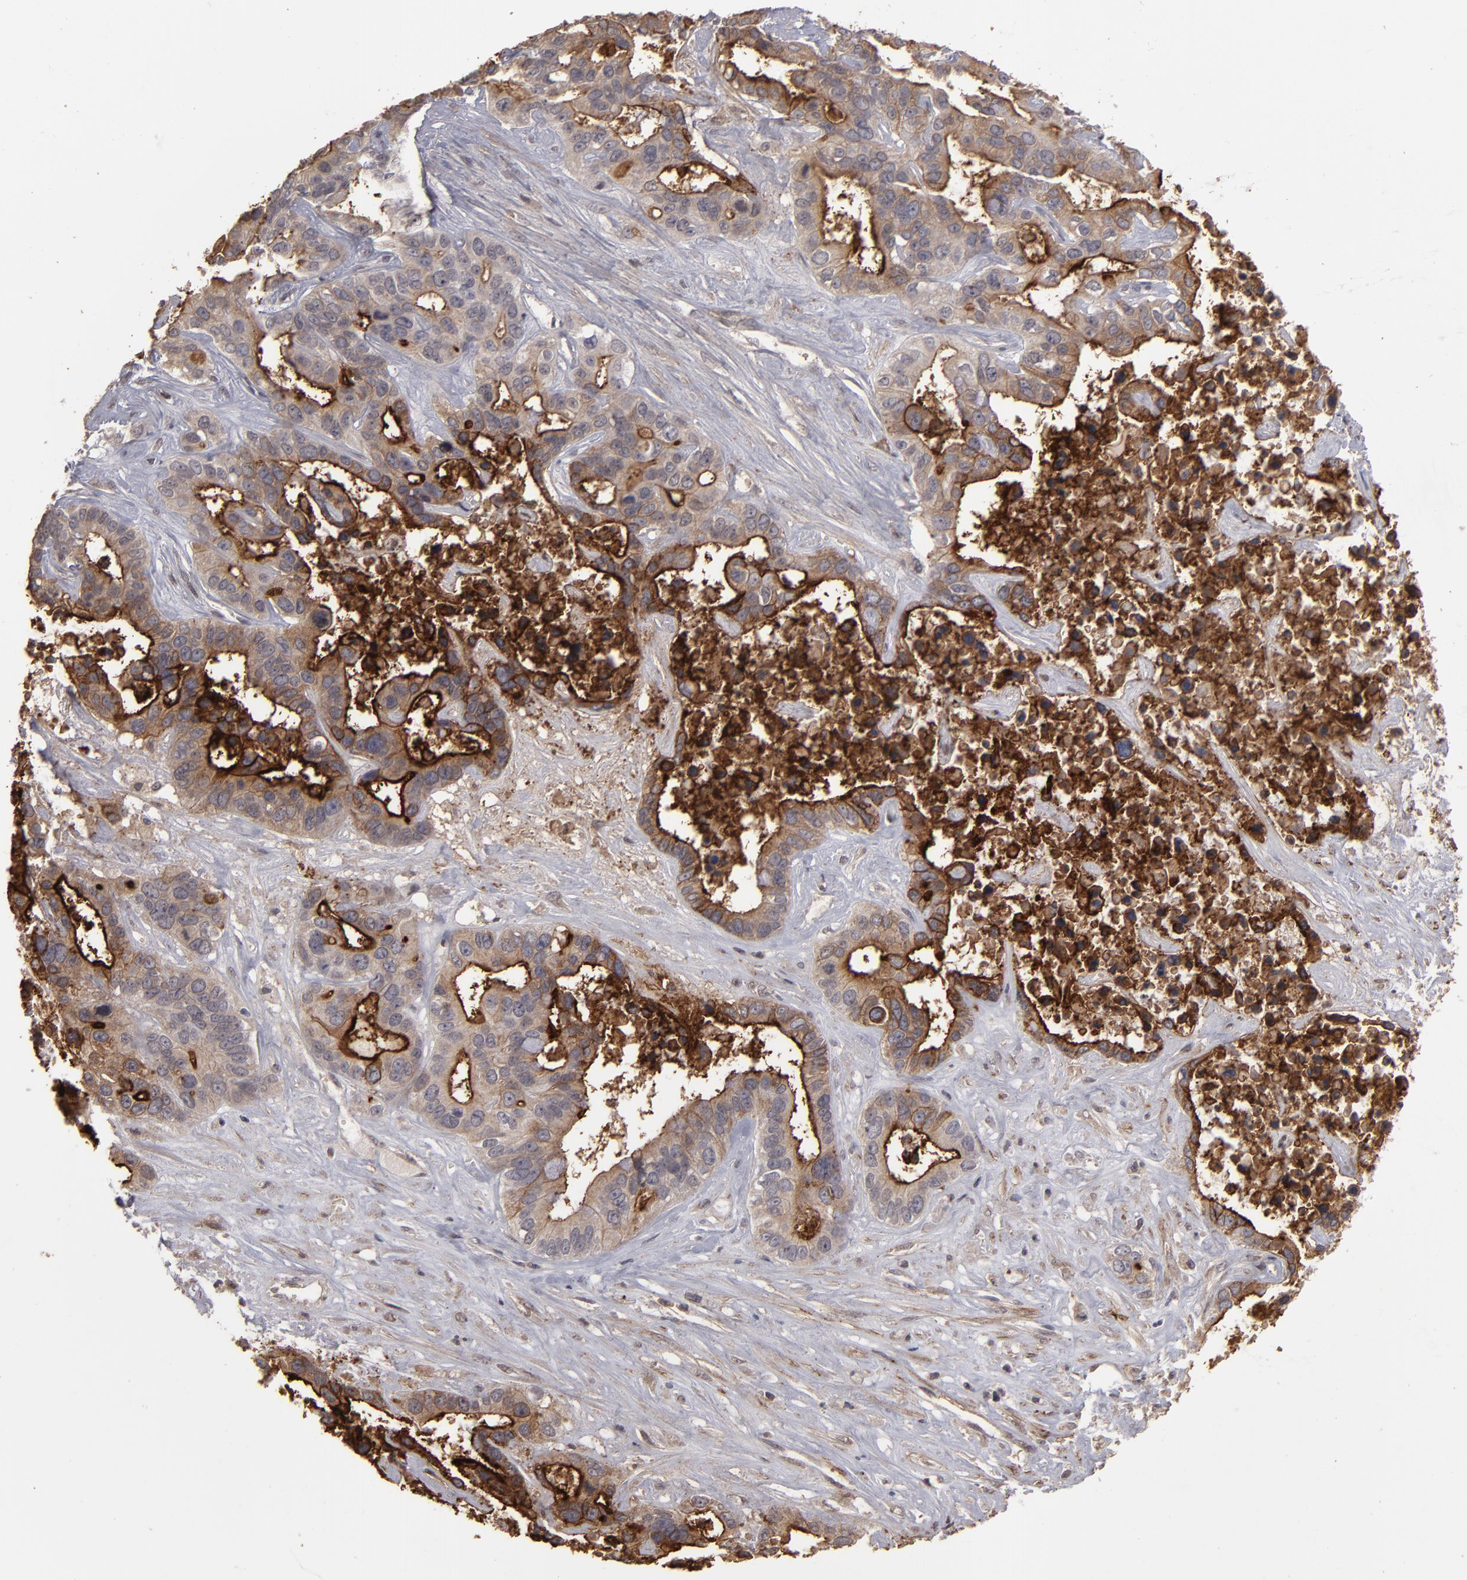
{"staining": {"intensity": "weak", "quantity": ">75%", "location": "cytoplasmic/membranous"}, "tissue": "liver cancer", "cell_type": "Tumor cells", "image_type": "cancer", "snomed": [{"axis": "morphology", "description": "Cholangiocarcinoma"}, {"axis": "topography", "description": "Liver"}], "caption": "Immunohistochemical staining of cholangiocarcinoma (liver) displays weak cytoplasmic/membranous protein staining in about >75% of tumor cells.", "gene": "CD55", "patient": {"sex": "female", "age": 65}}